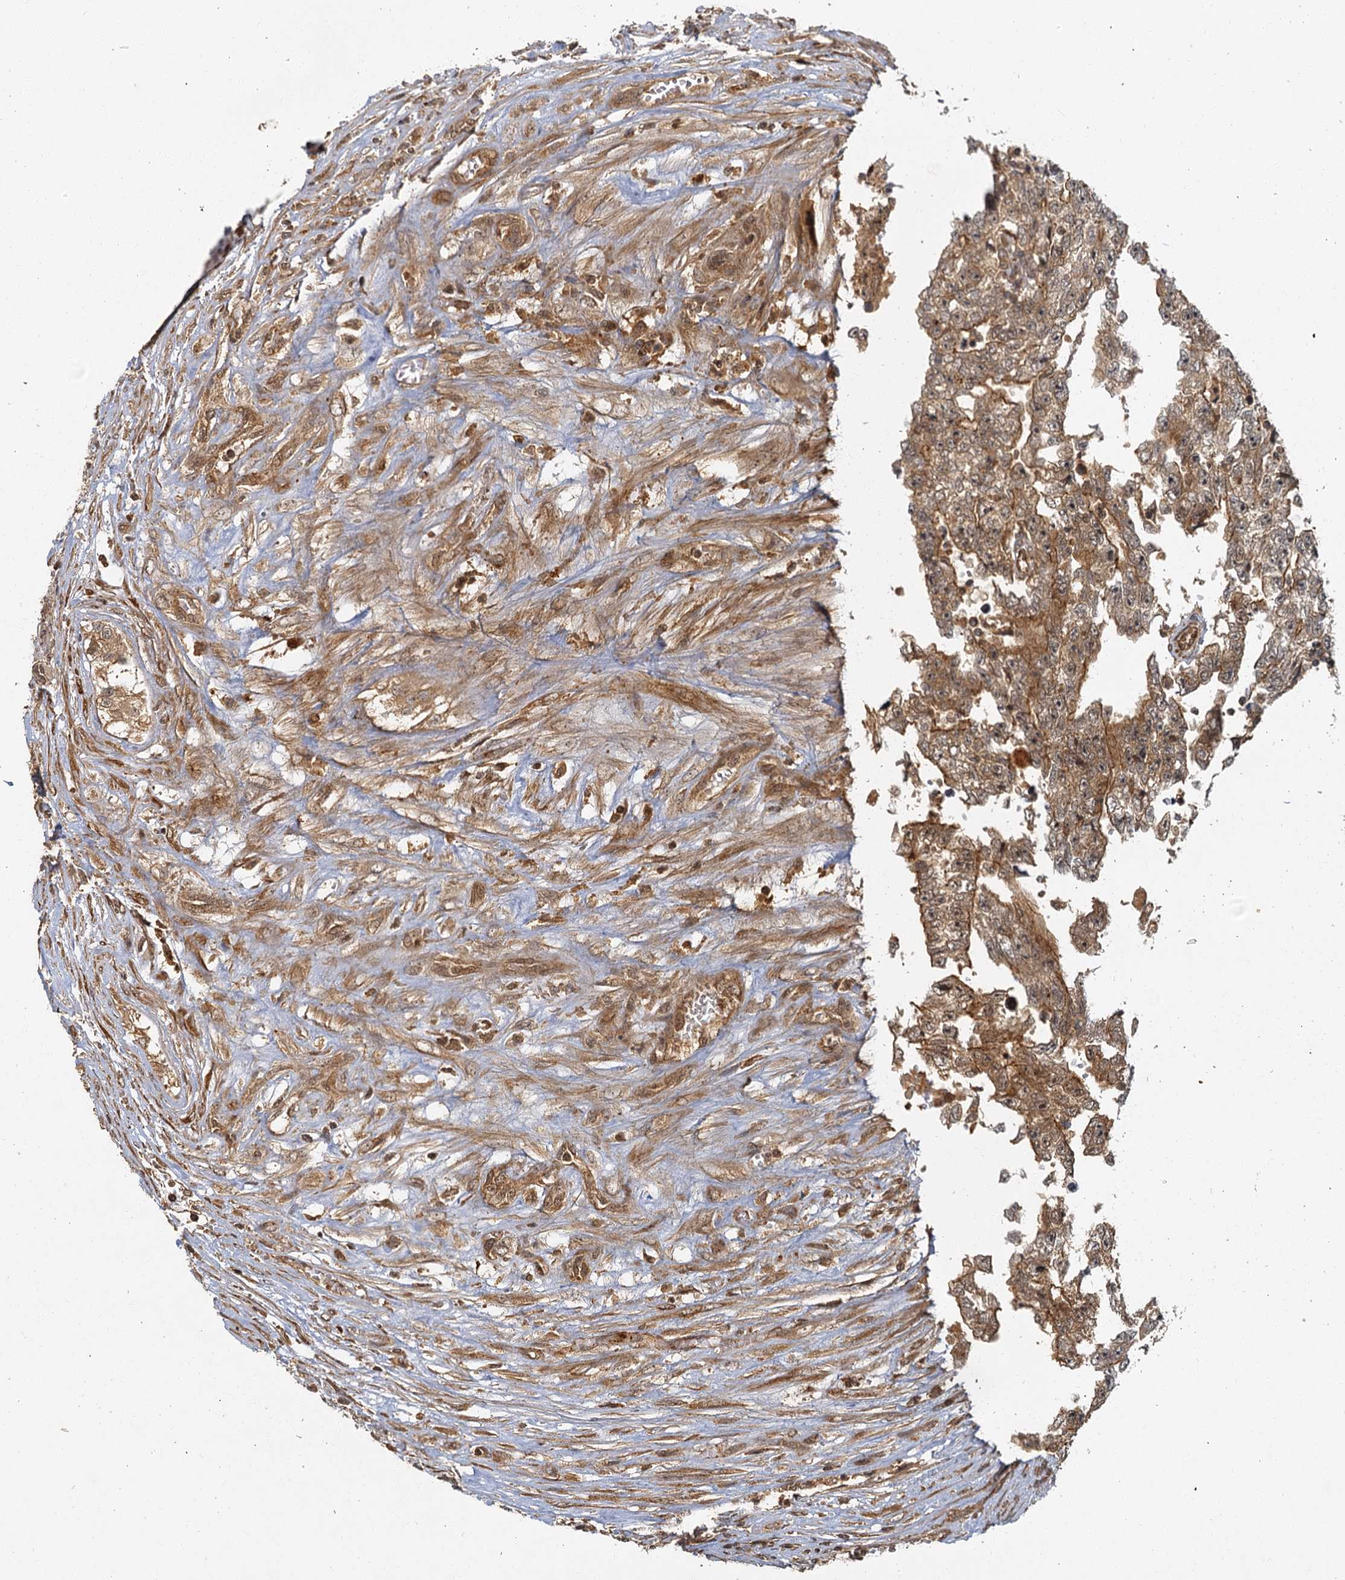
{"staining": {"intensity": "moderate", "quantity": ">75%", "location": "cytoplasmic/membranous,nuclear"}, "tissue": "testis cancer", "cell_type": "Tumor cells", "image_type": "cancer", "snomed": [{"axis": "morphology", "description": "Carcinoma, Embryonal, NOS"}, {"axis": "topography", "description": "Testis"}], "caption": "The histopathology image displays immunohistochemical staining of embryonal carcinoma (testis). There is moderate cytoplasmic/membranous and nuclear positivity is identified in about >75% of tumor cells.", "gene": "ZNF549", "patient": {"sex": "male", "age": 25}}